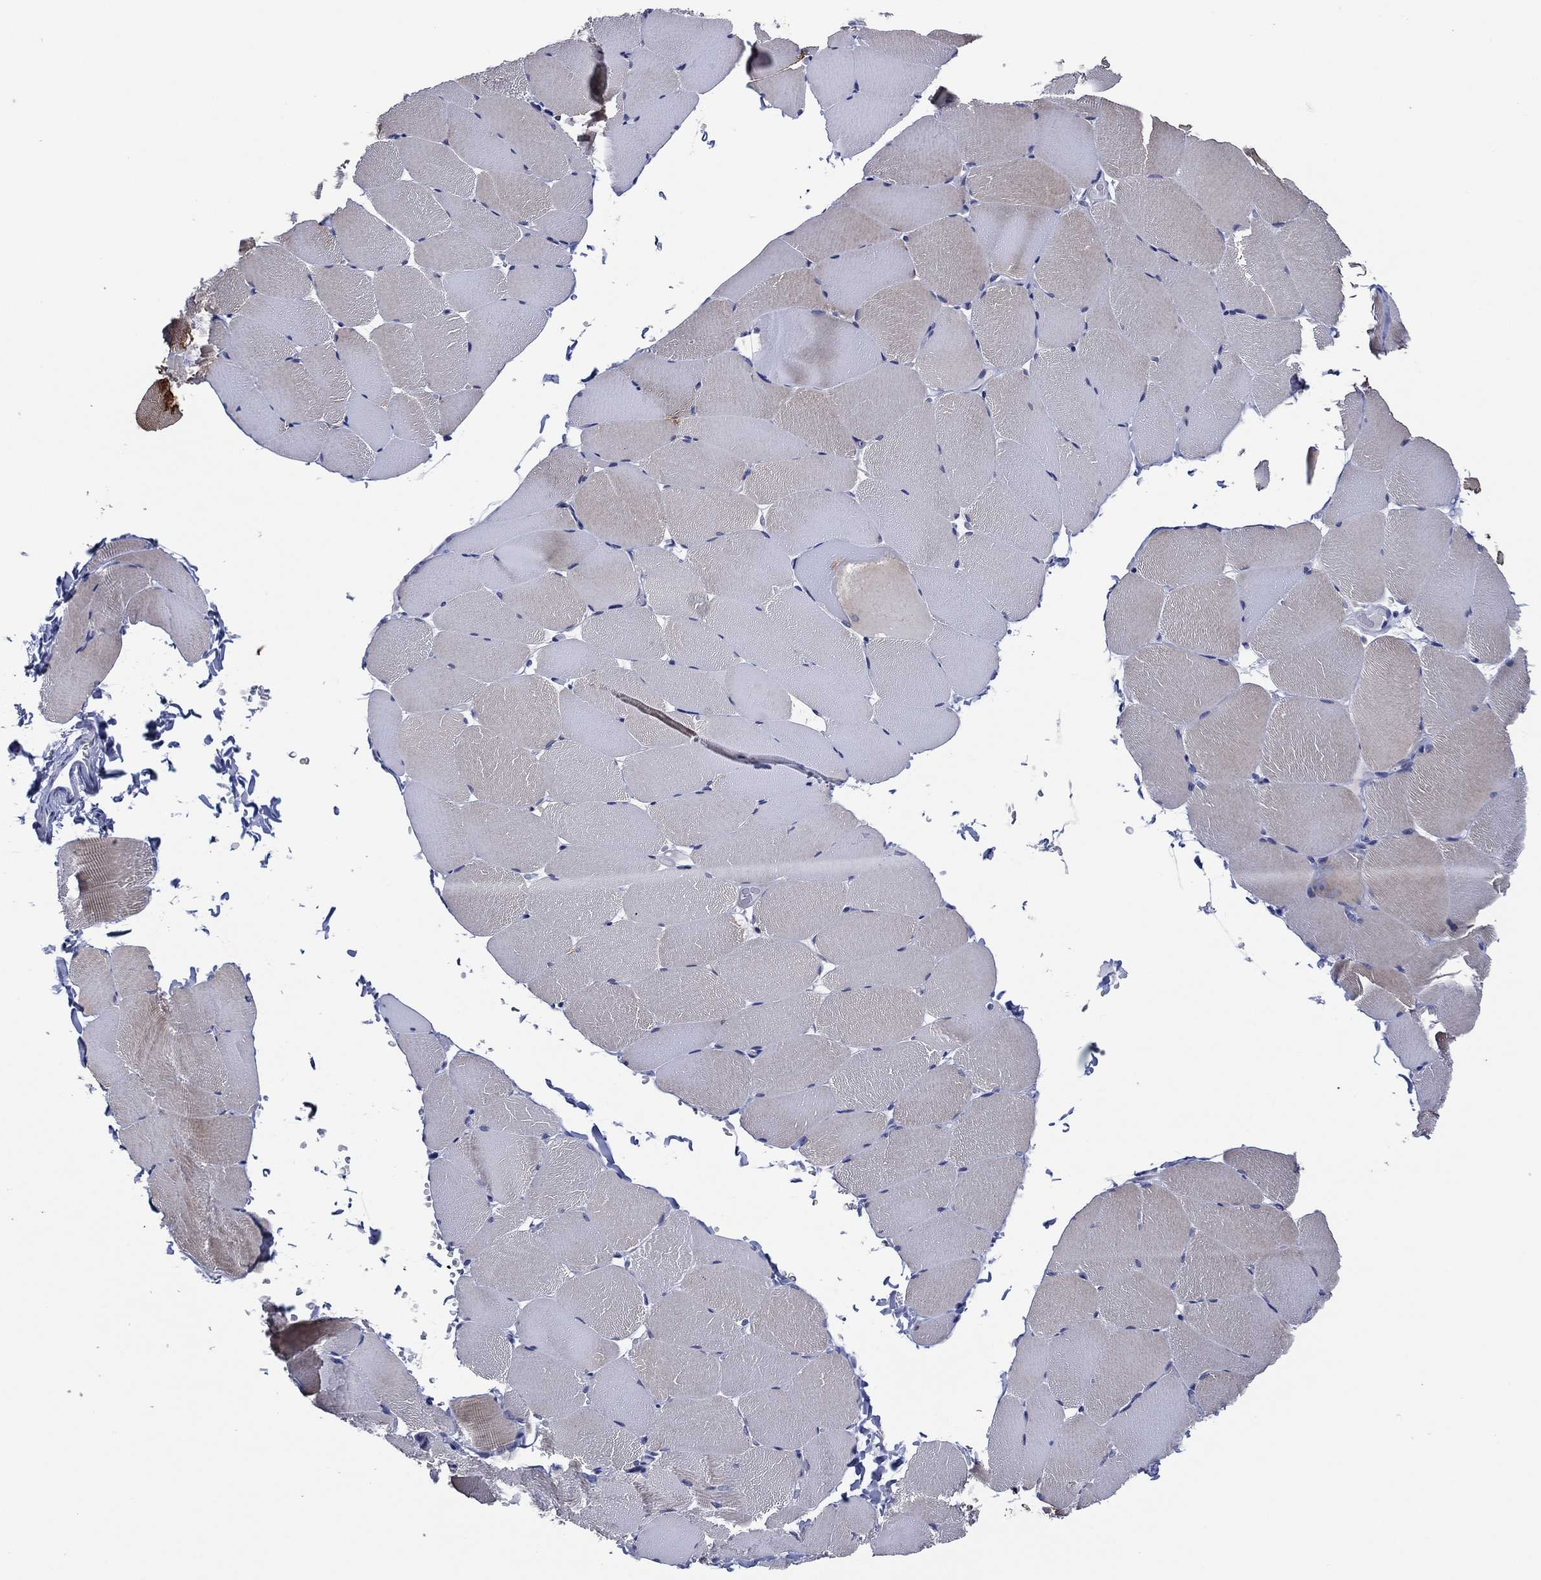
{"staining": {"intensity": "negative", "quantity": "none", "location": "none"}, "tissue": "skeletal muscle", "cell_type": "Myocytes", "image_type": "normal", "snomed": [{"axis": "morphology", "description": "Normal tissue, NOS"}, {"axis": "topography", "description": "Skeletal muscle"}], "caption": "Photomicrograph shows no protein staining in myocytes of benign skeletal muscle. (Stains: DAB (3,3'-diaminobenzidine) IHC with hematoxylin counter stain, Microscopy: brightfield microscopy at high magnification).", "gene": "TRIM31", "patient": {"sex": "female", "age": 37}}